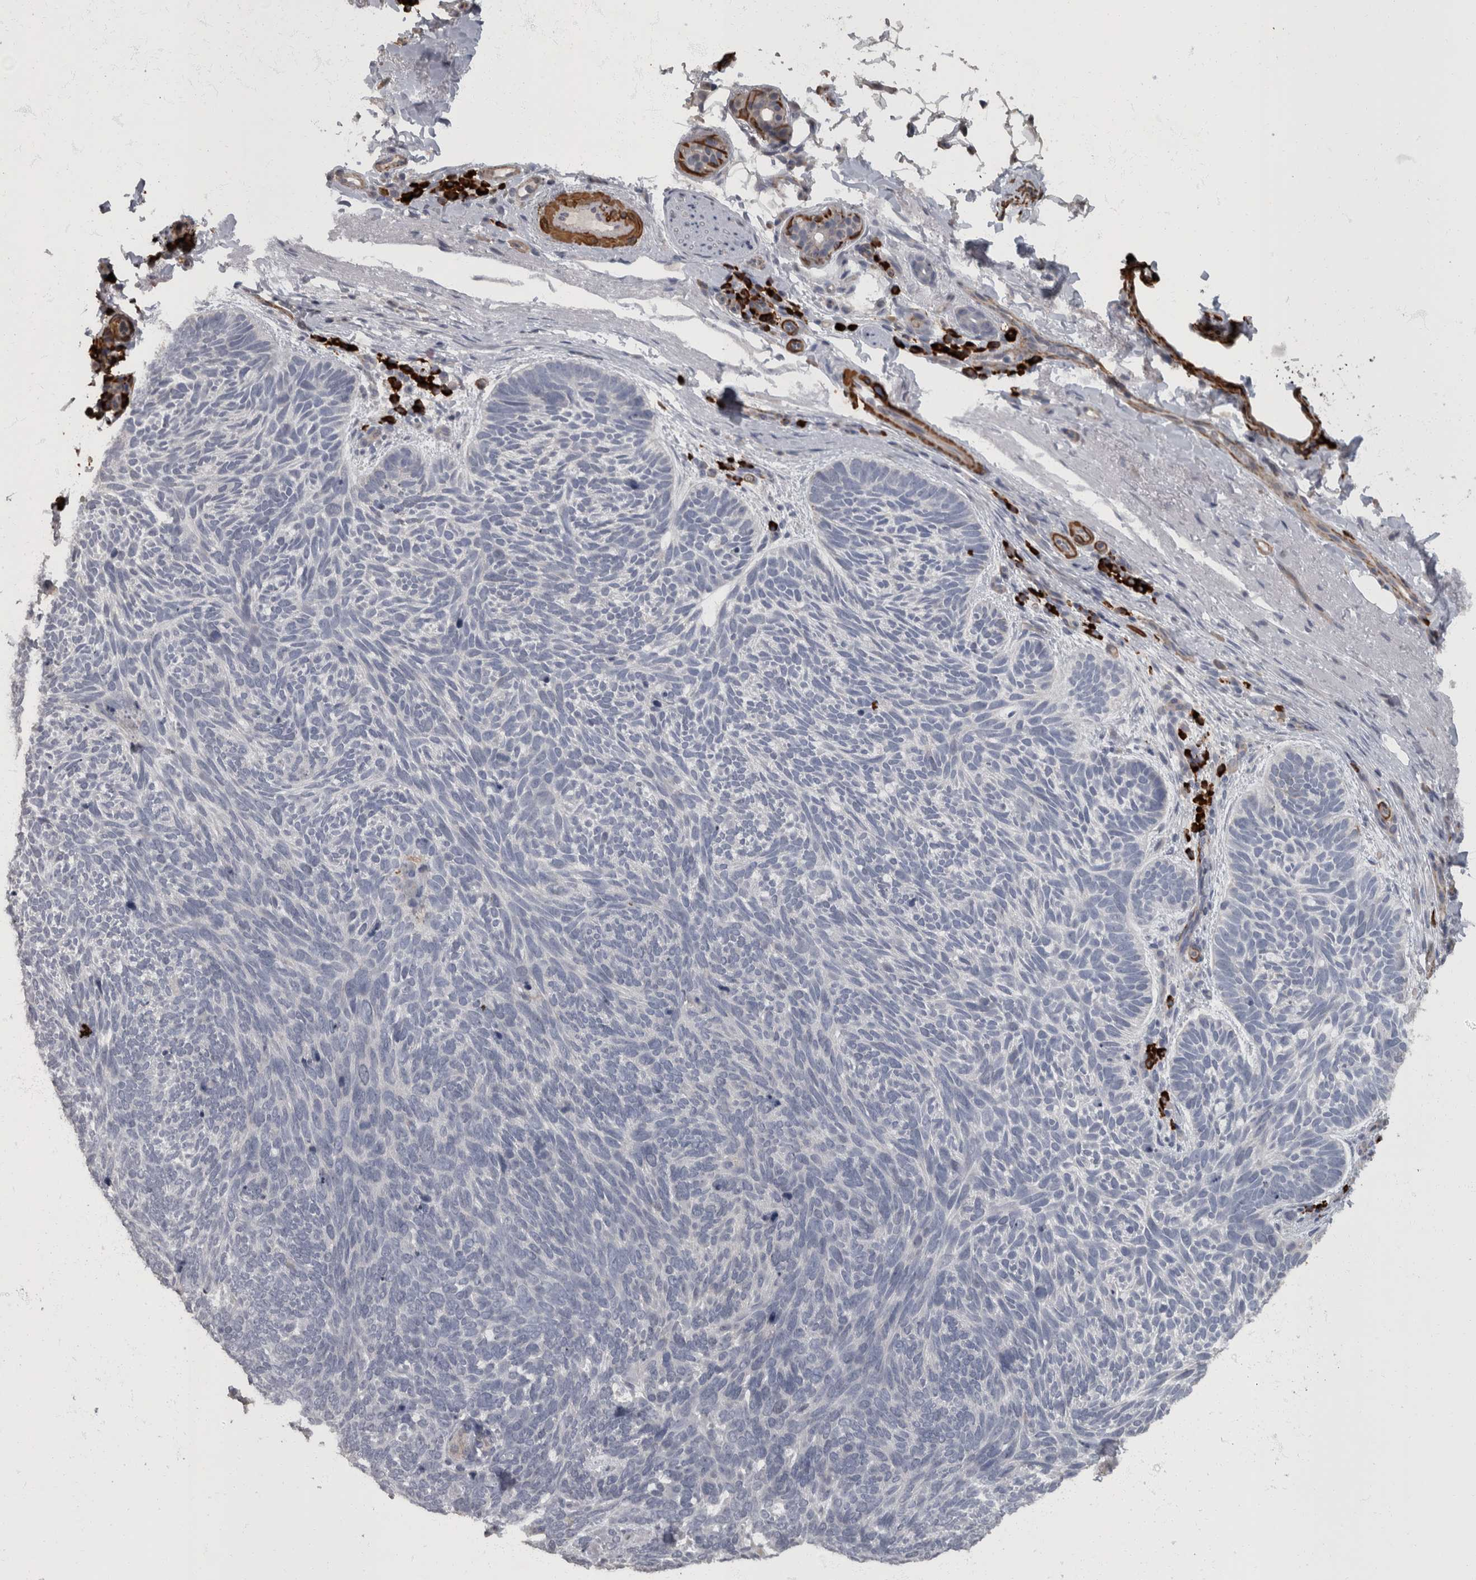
{"staining": {"intensity": "negative", "quantity": "none", "location": "none"}, "tissue": "skin cancer", "cell_type": "Tumor cells", "image_type": "cancer", "snomed": [{"axis": "morphology", "description": "Basal cell carcinoma"}, {"axis": "topography", "description": "Skin"}], "caption": "This is an immunohistochemistry image of skin cancer (basal cell carcinoma). There is no expression in tumor cells.", "gene": "MASTL", "patient": {"sex": "female", "age": 85}}